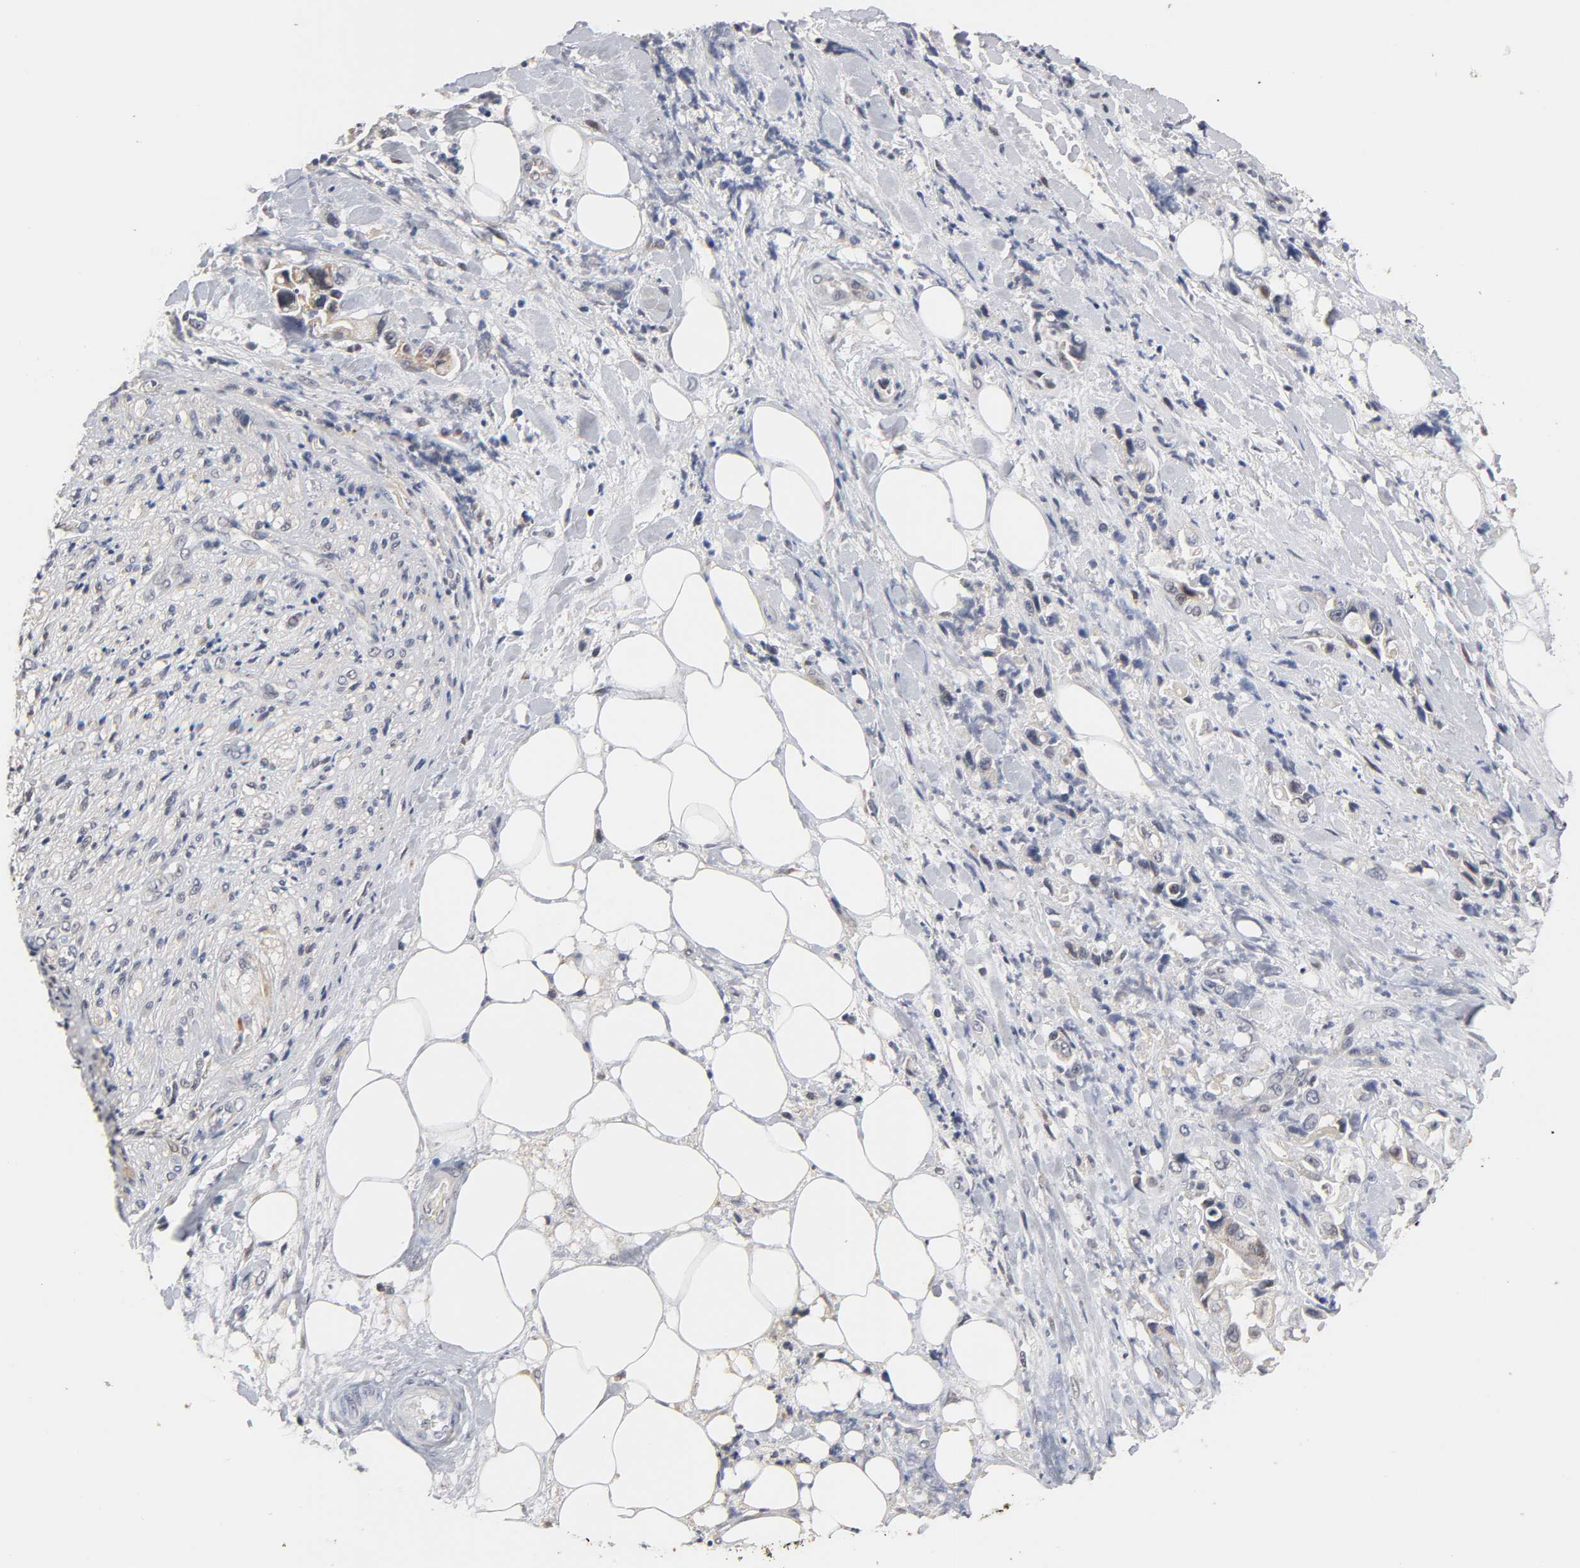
{"staining": {"intensity": "moderate", "quantity": ">75%", "location": "cytoplasmic/membranous"}, "tissue": "pancreatic cancer", "cell_type": "Tumor cells", "image_type": "cancer", "snomed": [{"axis": "morphology", "description": "Adenocarcinoma, NOS"}, {"axis": "topography", "description": "Pancreas"}], "caption": "A photomicrograph showing moderate cytoplasmic/membranous positivity in about >75% of tumor cells in pancreatic cancer, as visualized by brown immunohistochemical staining.", "gene": "GSTZ1", "patient": {"sex": "male", "age": 70}}